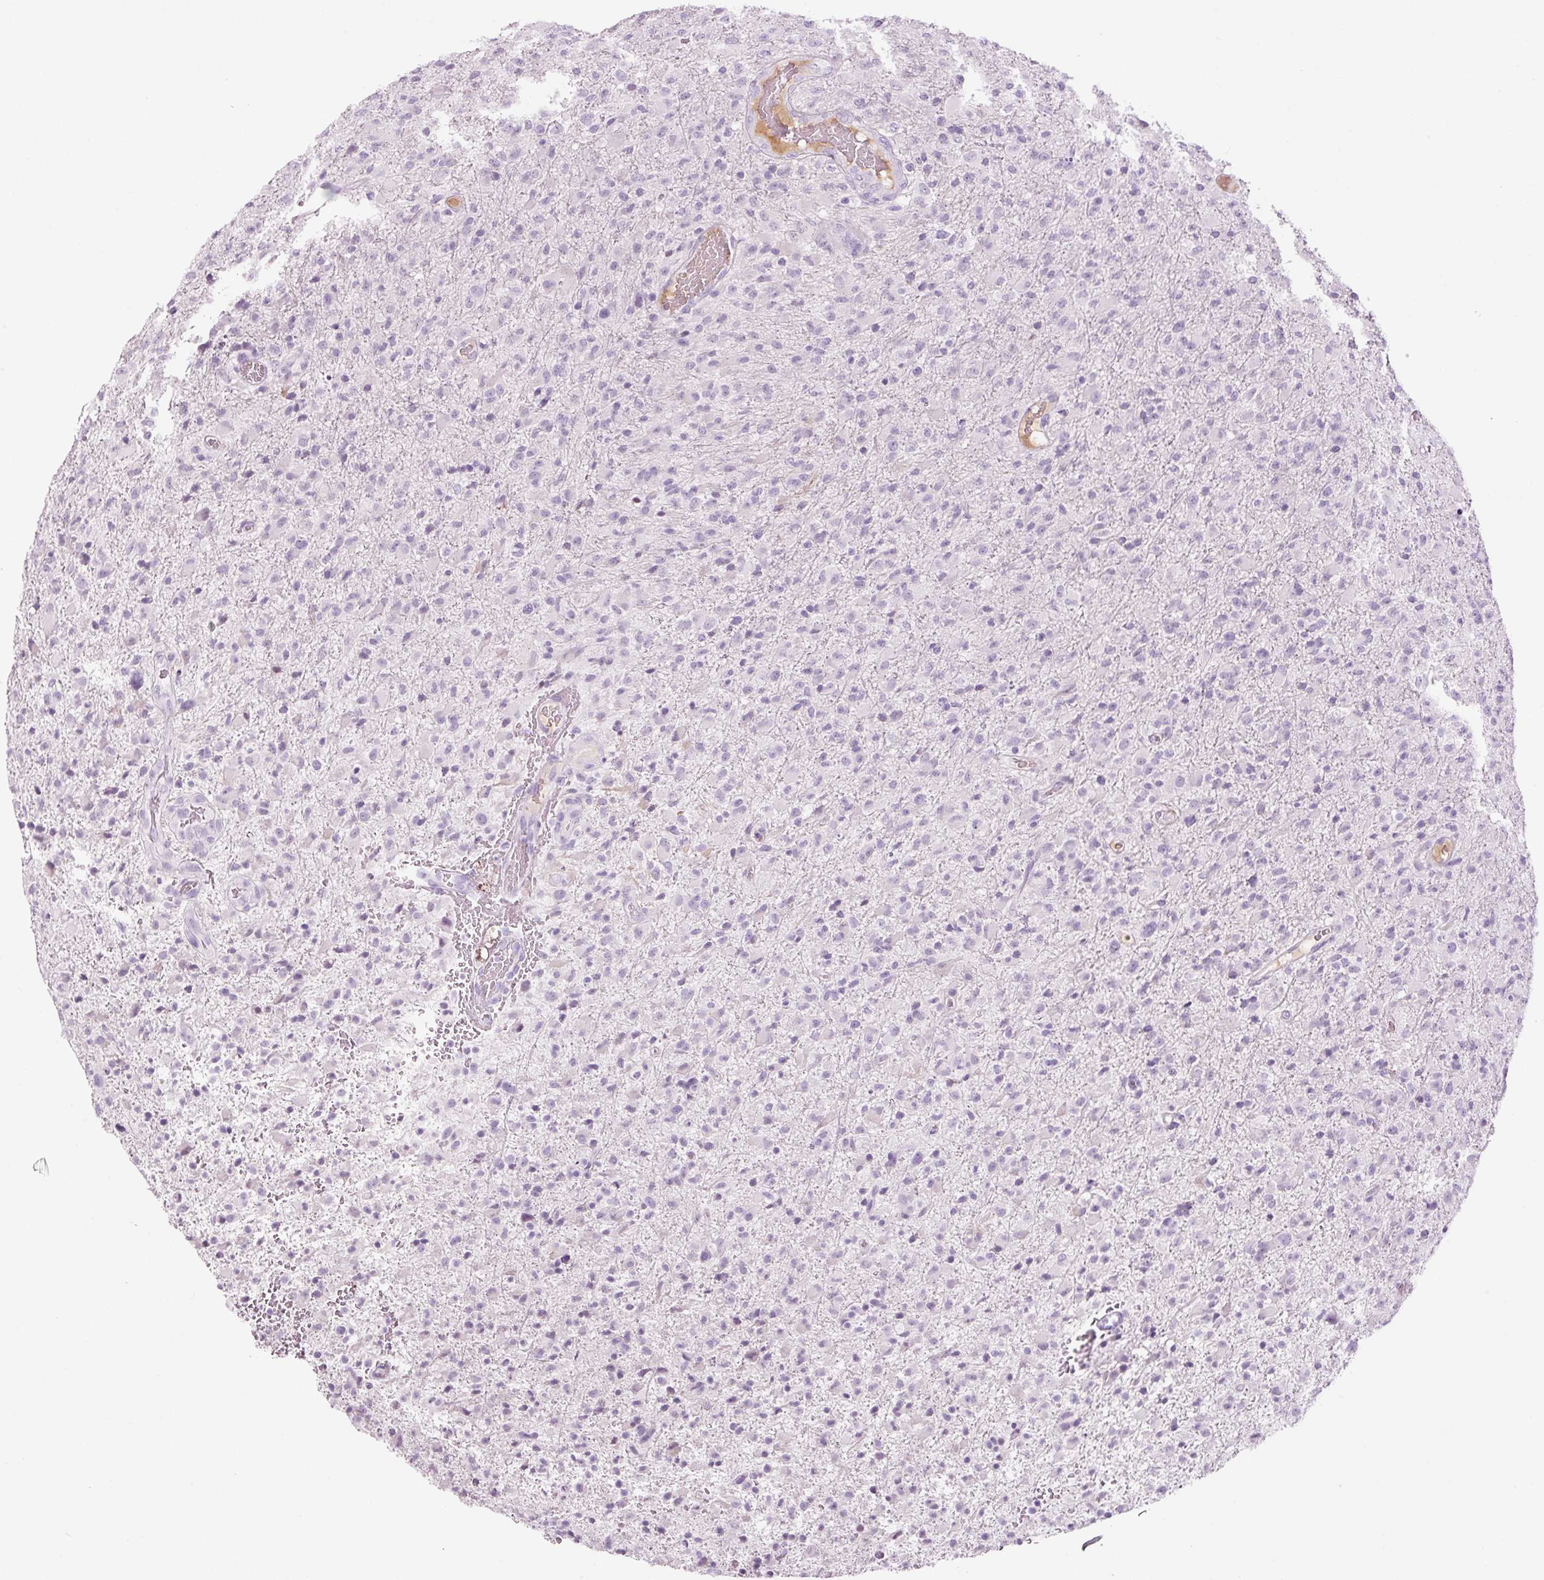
{"staining": {"intensity": "negative", "quantity": "none", "location": "none"}, "tissue": "glioma", "cell_type": "Tumor cells", "image_type": "cancer", "snomed": [{"axis": "morphology", "description": "Glioma, malignant, Low grade"}, {"axis": "topography", "description": "Brain"}], "caption": "IHC histopathology image of neoplastic tissue: malignant glioma (low-grade) stained with DAB shows no significant protein positivity in tumor cells.", "gene": "KLF1", "patient": {"sex": "male", "age": 65}}